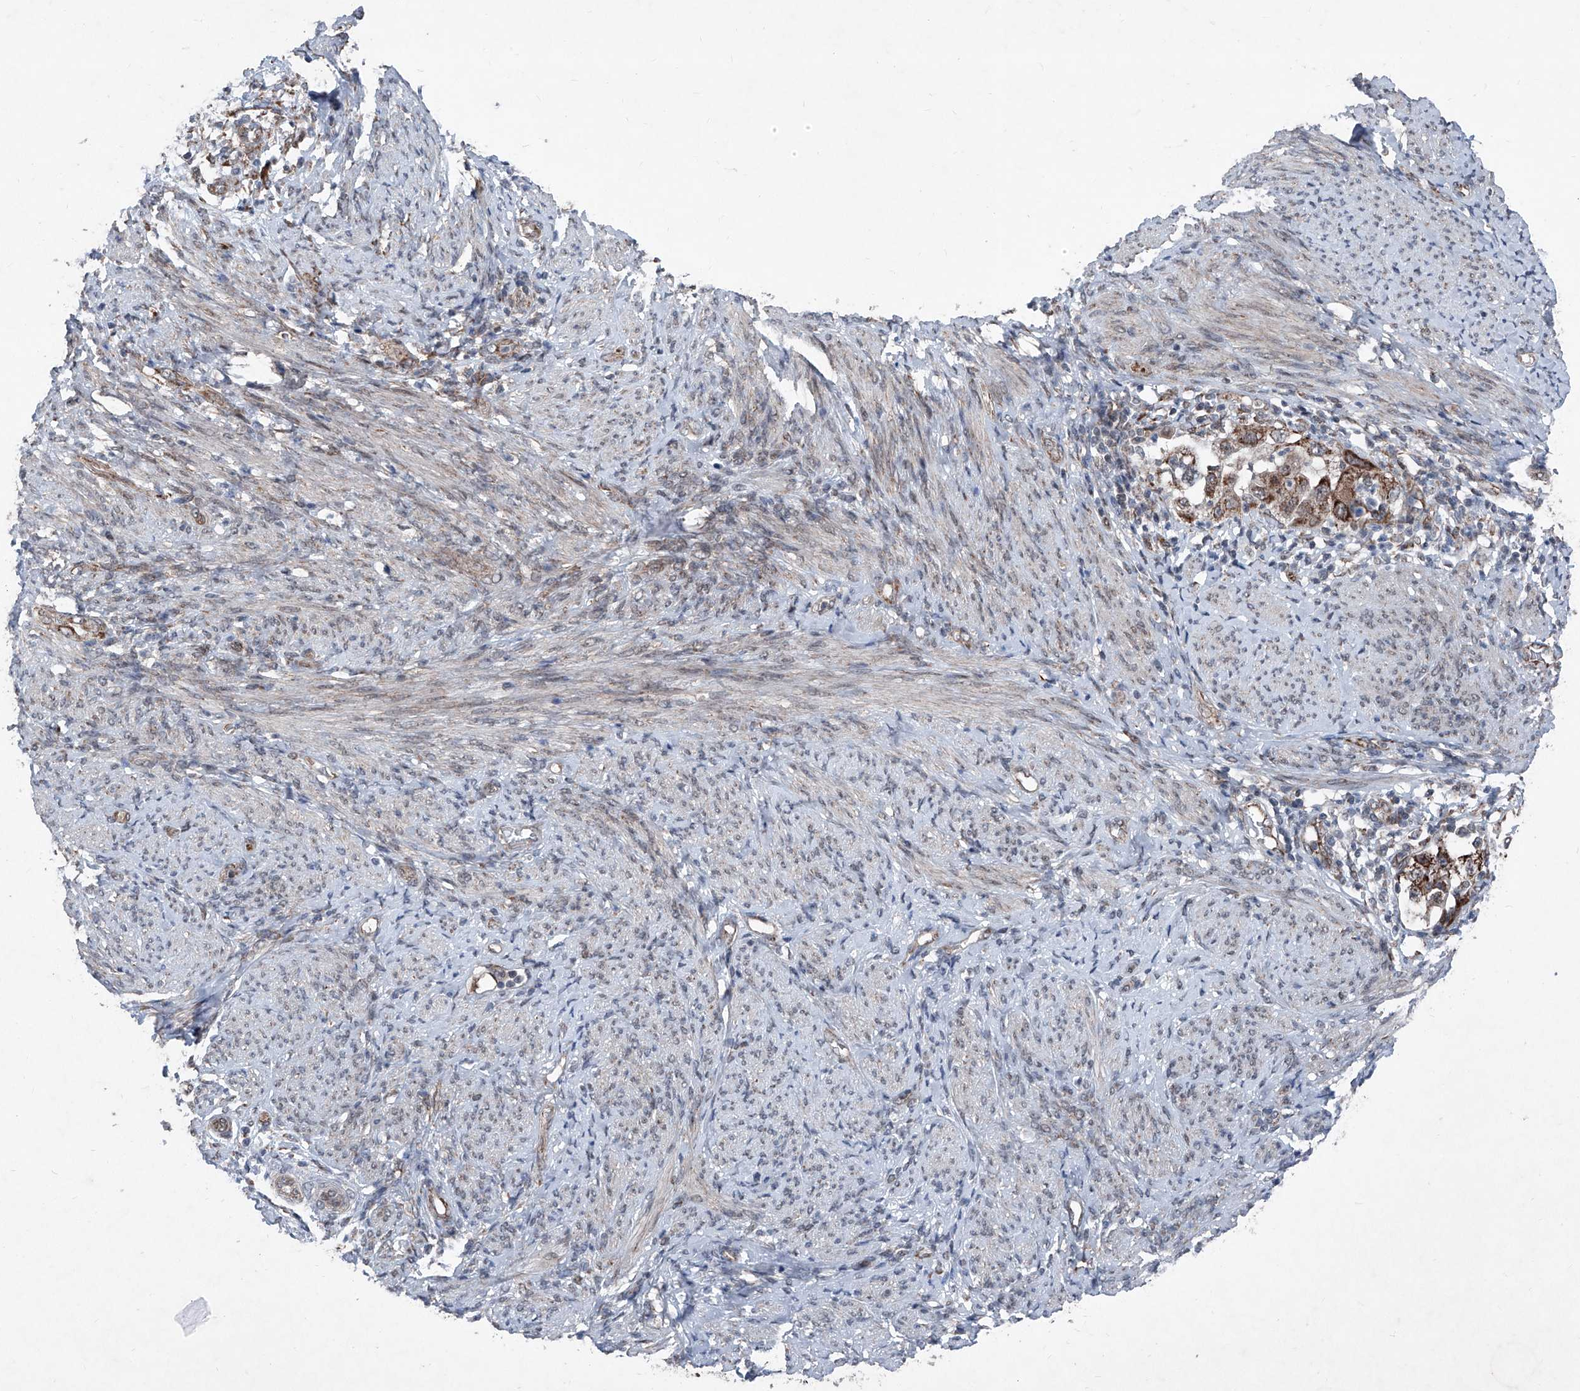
{"staining": {"intensity": "strong", "quantity": ">75%", "location": "cytoplasmic/membranous"}, "tissue": "endometrial cancer", "cell_type": "Tumor cells", "image_type": "cancer", "snomed": [{"axis": "morphology", "description": "Adenocarcinoma, NOS"}, {"axis": "topography", "description": "Endometrium"}], "caption": "Adenocarcinoma (endometrial) tissue shows strong cytoplasmic/membranous expression in approximately >75% of tumor cells, visualized by immunohistochemistry. (DAB IHC, brown staining for protein, blue staining for nuclei).", "gene": "COA7", "patient": {"sex": "female", "age": 85}}